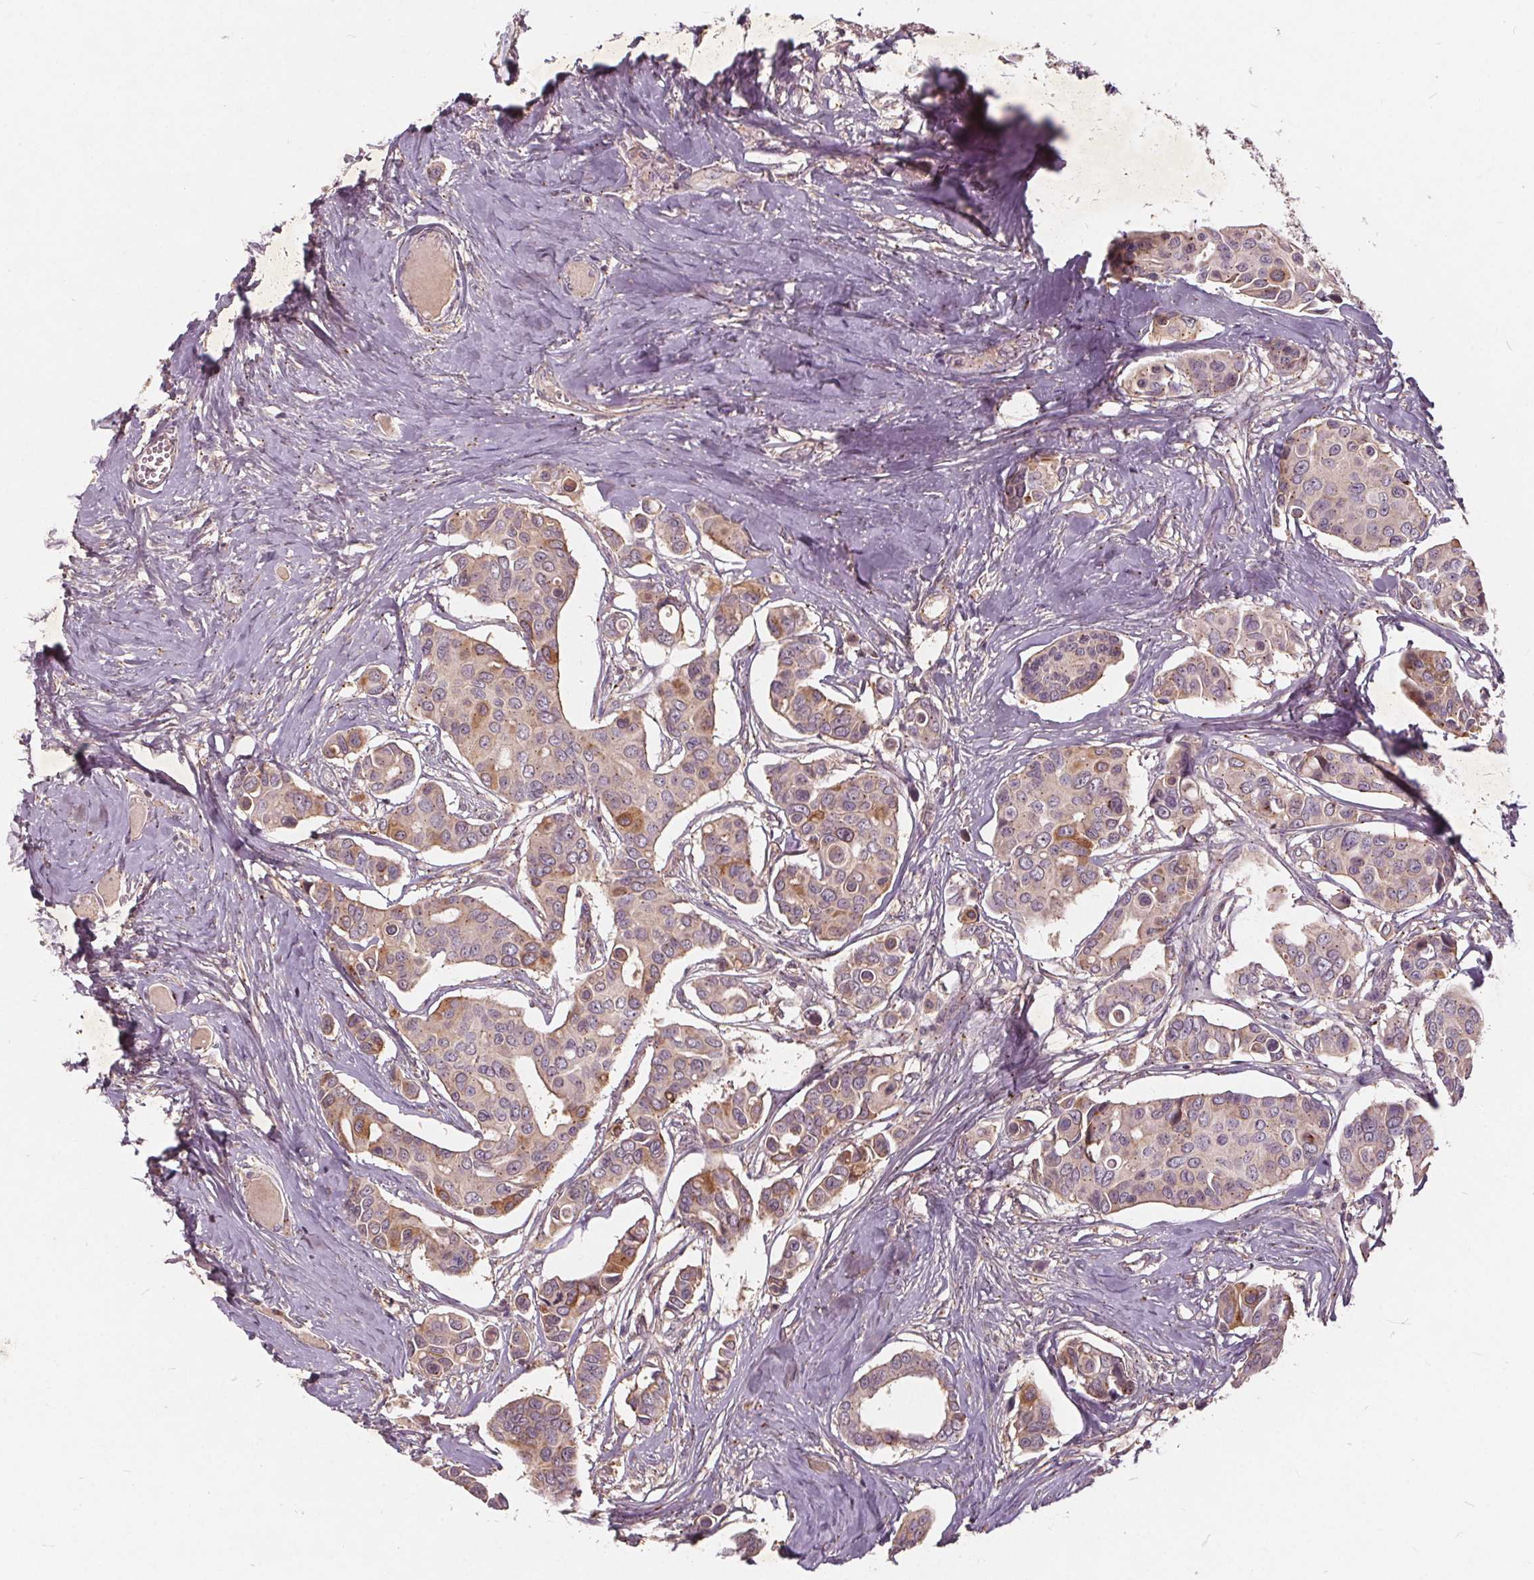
{"staining": {"intensity": "moderate", "quantity": "<25%", "location": "cytoplasmic/membranous"}, "tissue": "breast cancer", "cell_type": "Tumor cells", "image_type": "cancer", "snomed": [{"axis": "morphology", "description": "Duct carcinoma"}, {"axis": "topography", "description": "Breast"}], "caption": "This micrograph reveals IHC staining of breast invasive ductal carcinoma, with low moderate cytoplasmic/membranous positivity in approximately <25% of tumor cells.", "gene": "CSNK1G2", "patient": {"sex": "female", "age": 54}}